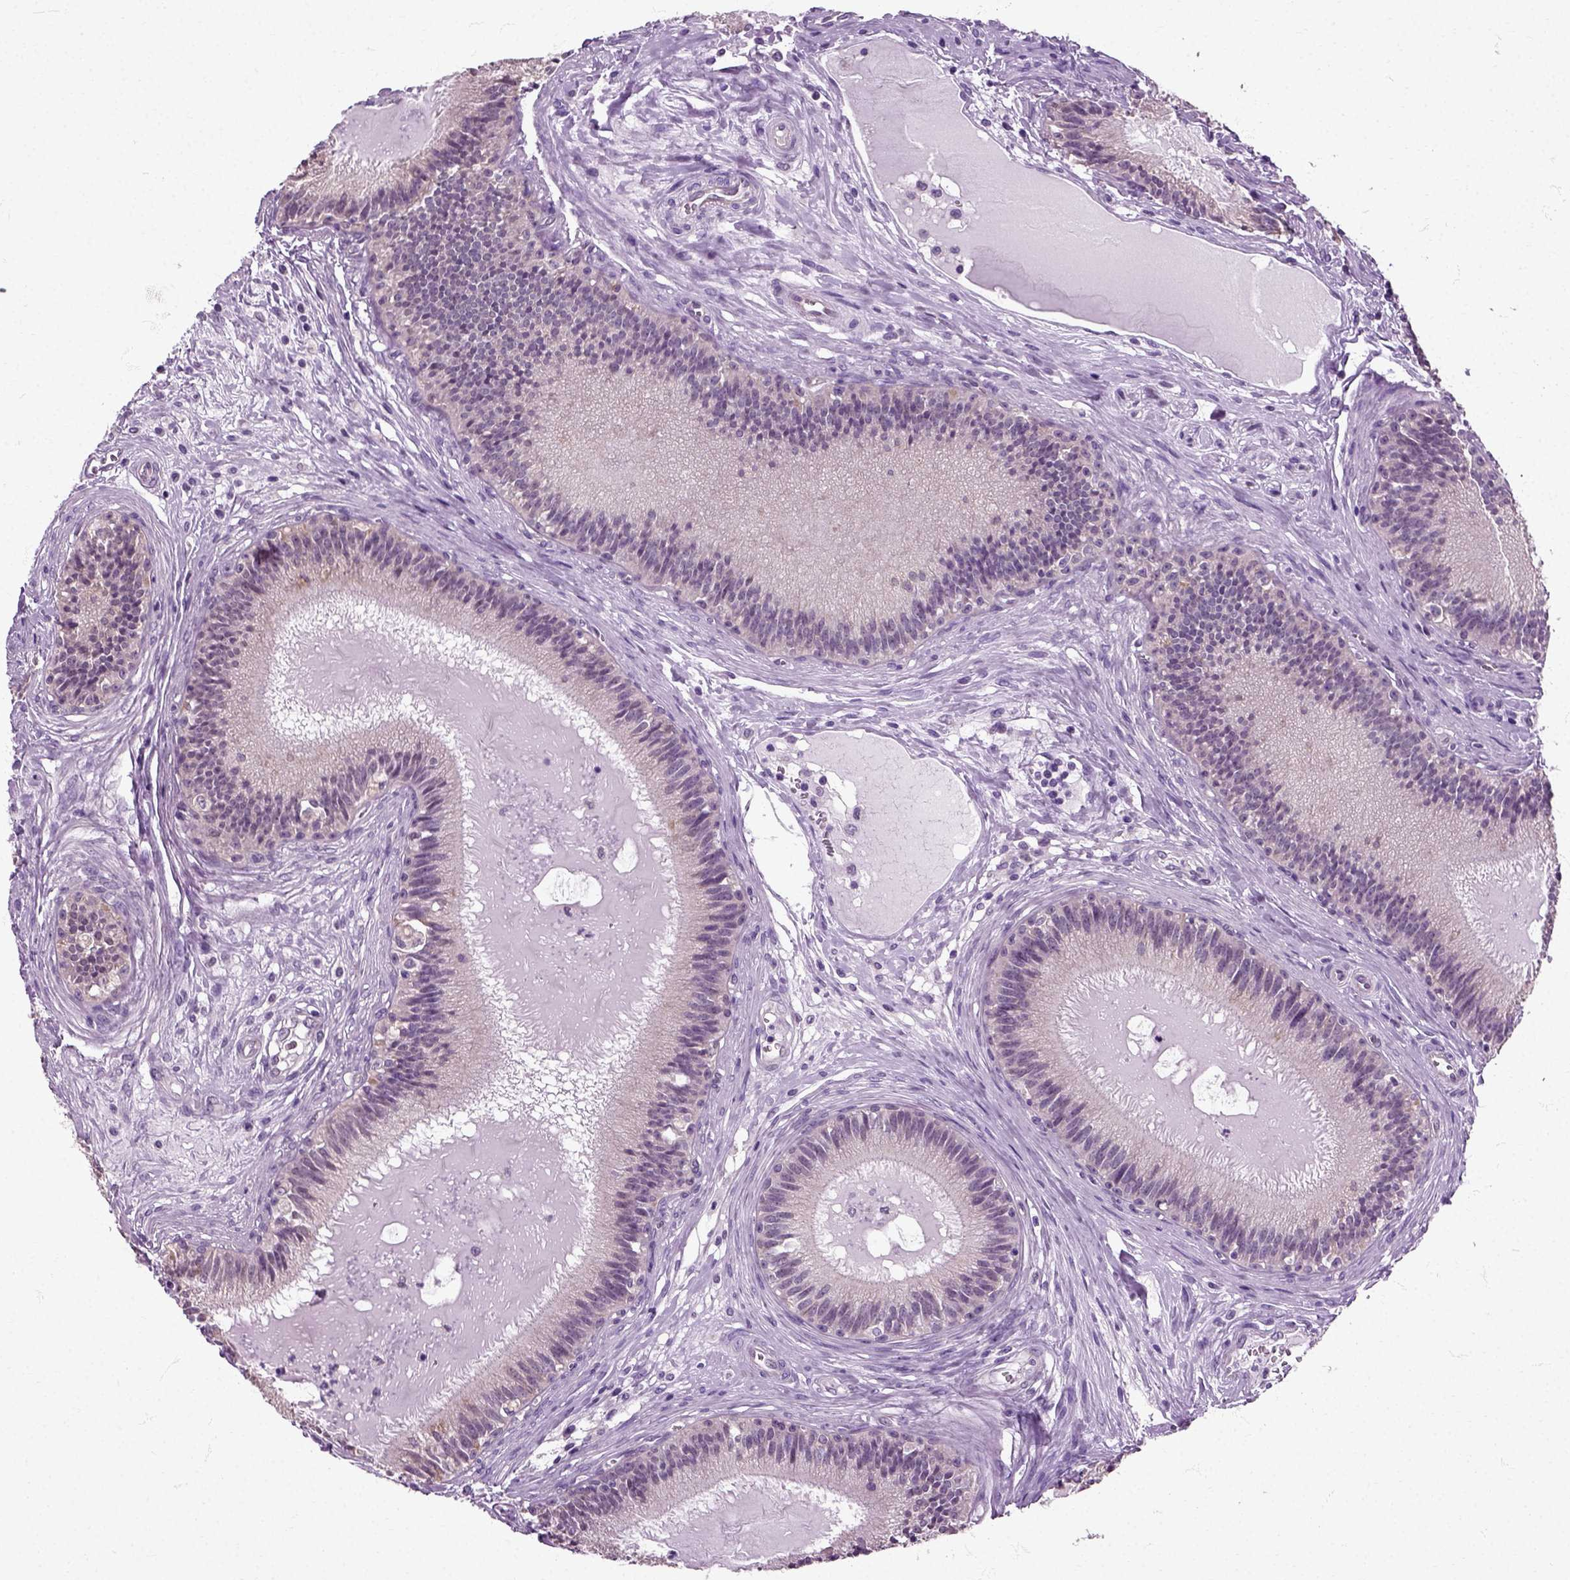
{"staining": {"intensity": "weak", "quantity": "<25%", "location": "cytoplasmic/membranous"}, "tissue": "epididymis", "cell_type": "Glandular cells", "image_type": "normal", "snomed": [{"axis": "morphology", "description": "Normal tissue, NOS"}, {"axis": "topography", "description": "Epididymis"}], "caption": "There is no significant staining in glandular cells of epididymis.", "gene": "HSPA2", "patient": {"sex": "male", "age": 27}}